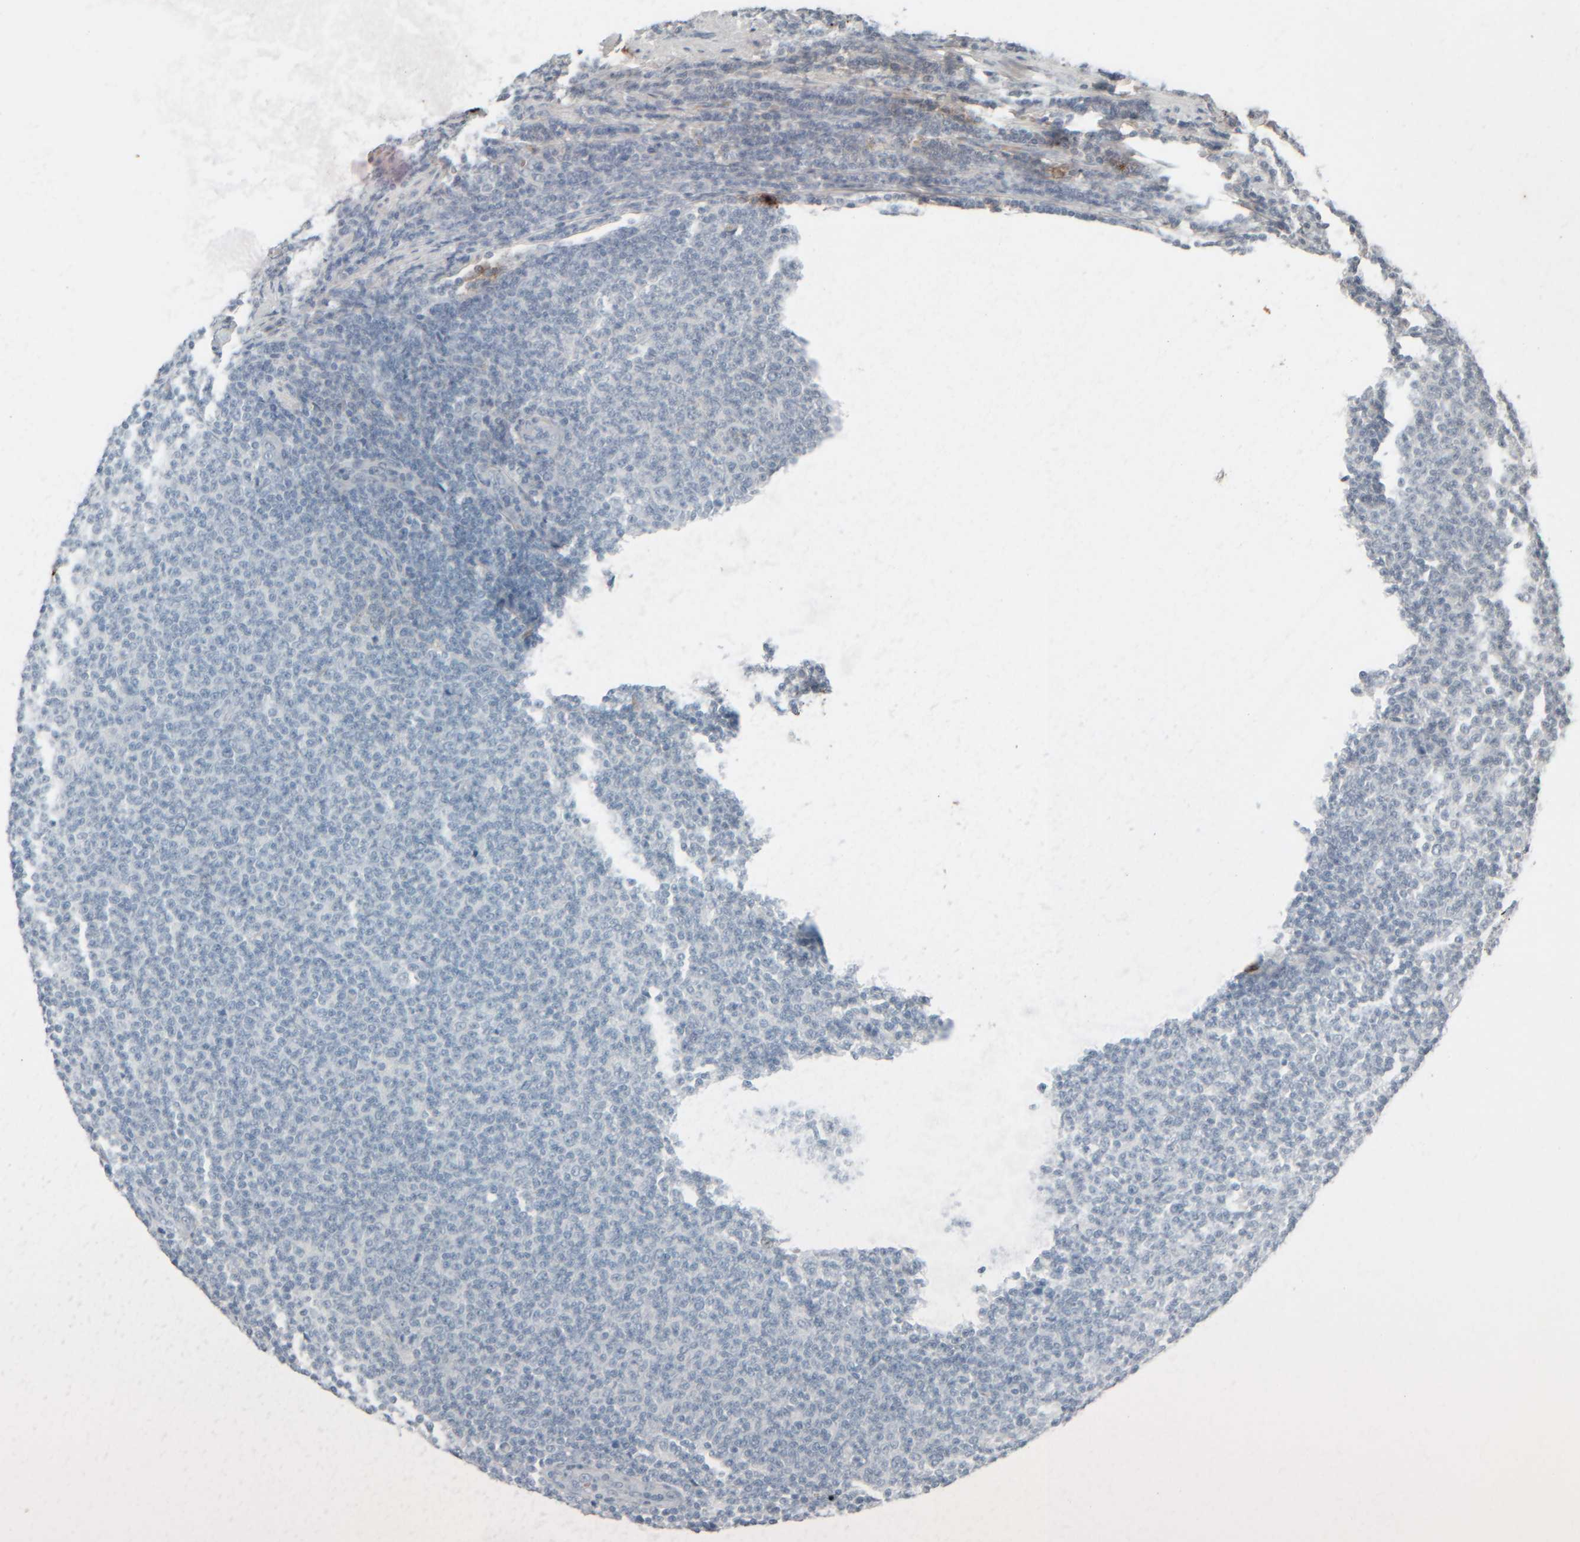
{"staining": {"intensity": "negative", "quantity": "none", "location": "none"}, "tissue": "lymphoma", "cell_type": "Tumor cells", "image_type": "cancer", "snomed": [{"axis": "morphology", "description": "Malignant lymphoma, non-Hodgkin's type, Low grade"}, {"axis": "topography", "description": "Lymph node"}], "caption": "Tumor cells show no significant expression in lymphoma. (Brightfield microscopy of DAB immunohistochemistry at high magnification).", "gene": "TPSAB1", "patient": {"sex": "male", "age": 66}}